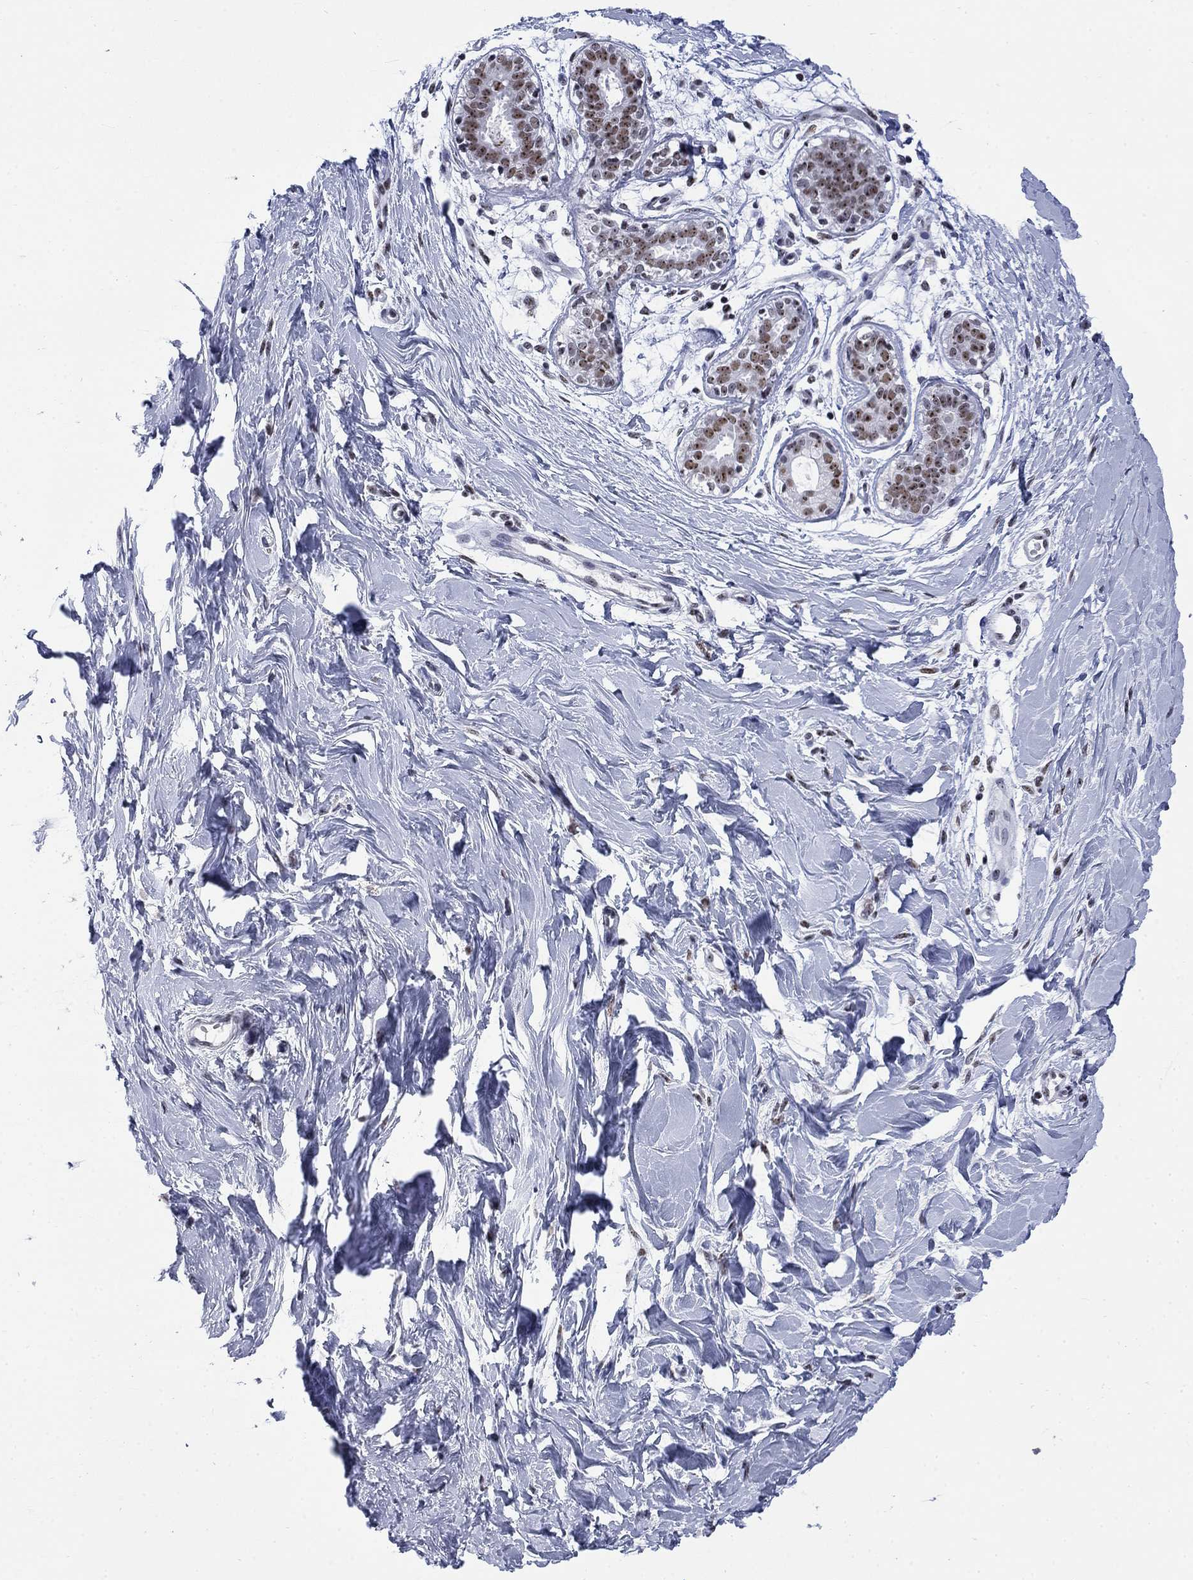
{"staining": {"intensity": "negative", "quantity": "none", "location": "none"}, "tissue": "breast", "cell_type": "Adipocytes", "image_type": "normal", "snomed": [{"axis": "morphology", "description": "Normal tissue, NOS"}, {"axis": "topography", "description": "Breast"}], "caption": "IHC image of normal breast stained for a protein (brown), which reveals no staining in adipocytes.", "gene": "CSRNP3", "patient": {"sex": "female", "age": 37}}